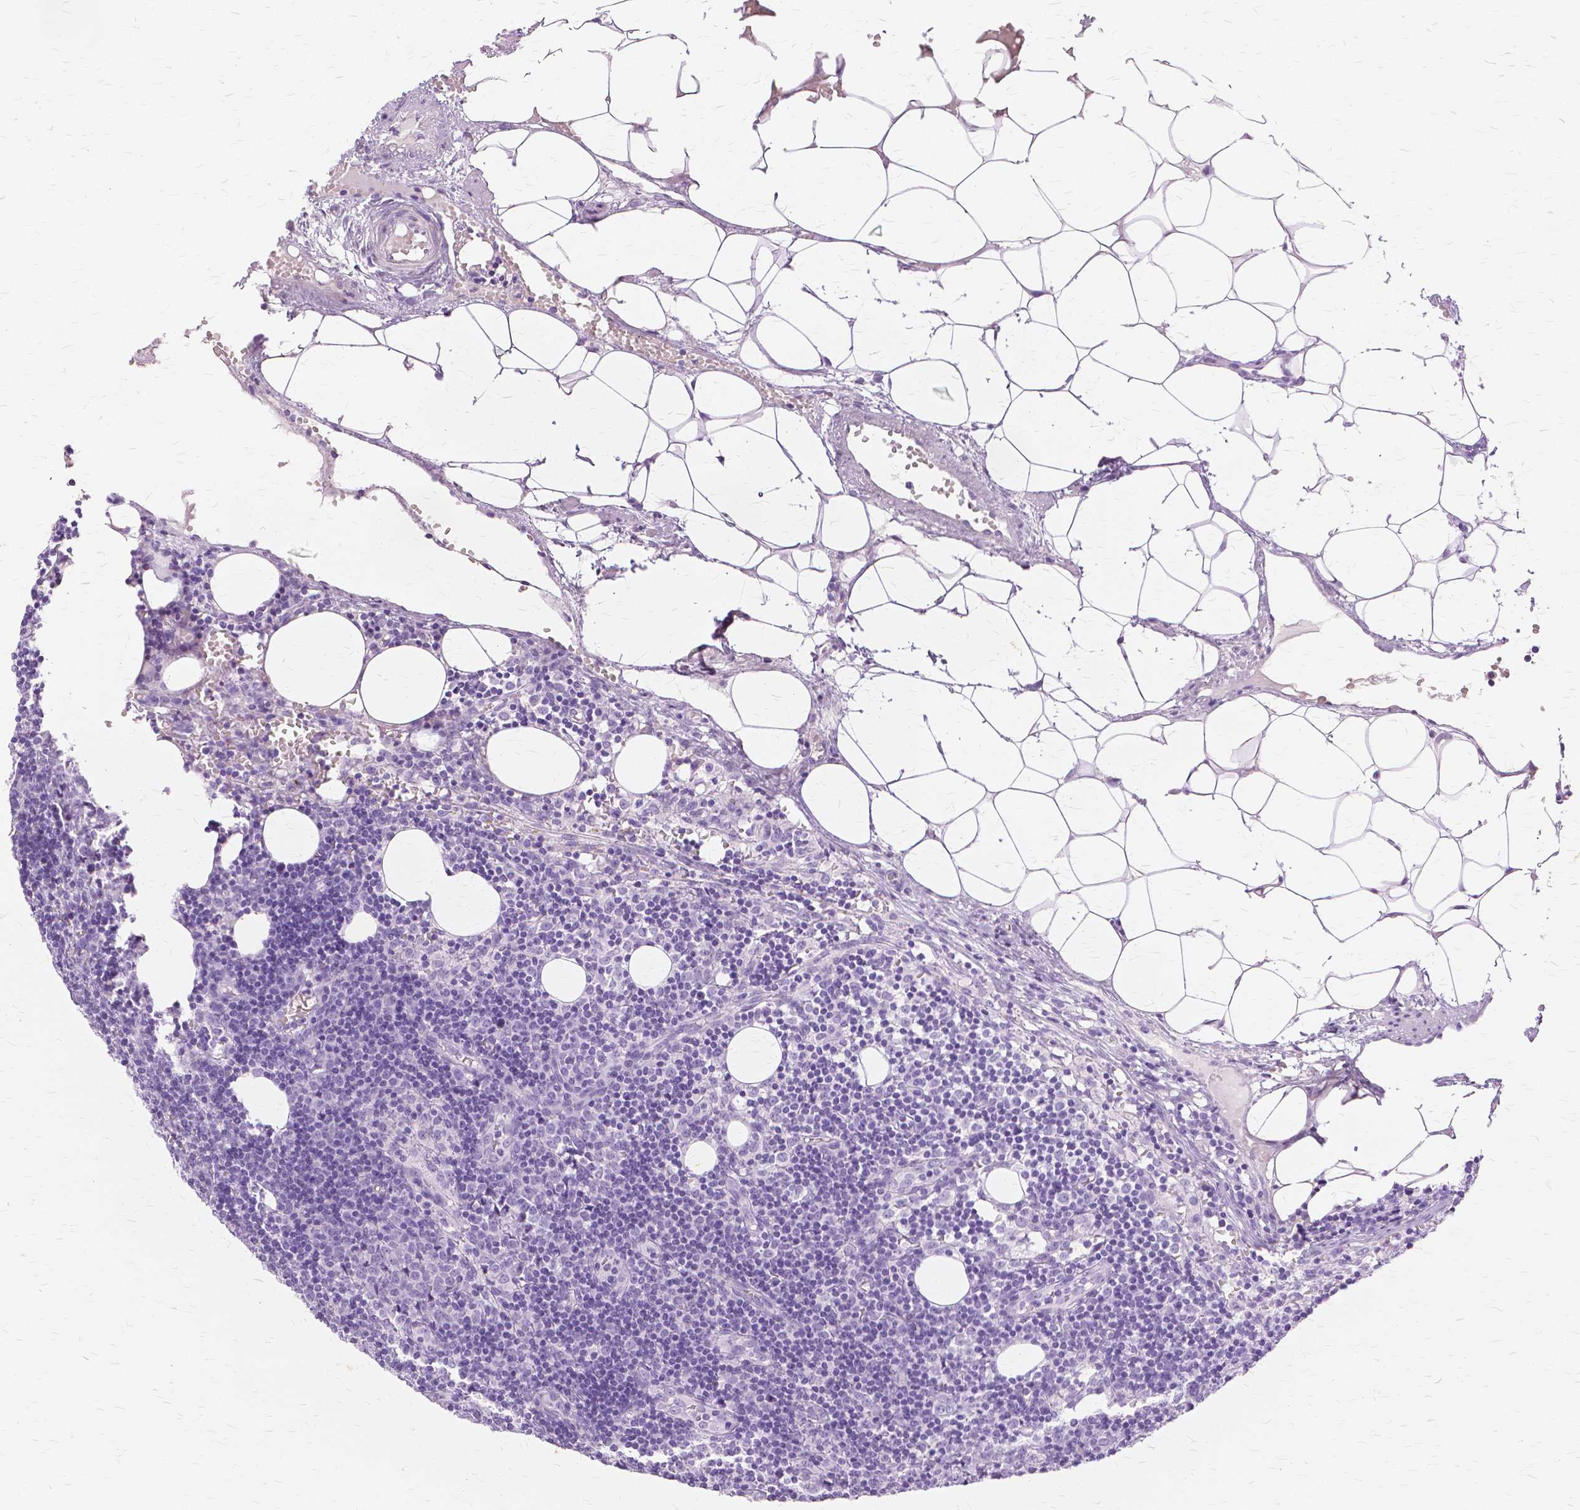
{"staining": {"intensity": "negative", "quantity": "none", "location": "none"}, "tissue": "lymph node", "cell_type": "Germinal center cells", "image_type": "normal", "snomed": [{"axis": "morphology", "description": "Normal tissue, NOS"}, {"axis": "topography", "description": "Lymph node"}], "caption": "This is an immunohistochemistry histopathology image of benign lymph node. There is no positivity in germinal center cells.", "gene": "TGM1", "patient": {"sex": "female", "age": 41}}